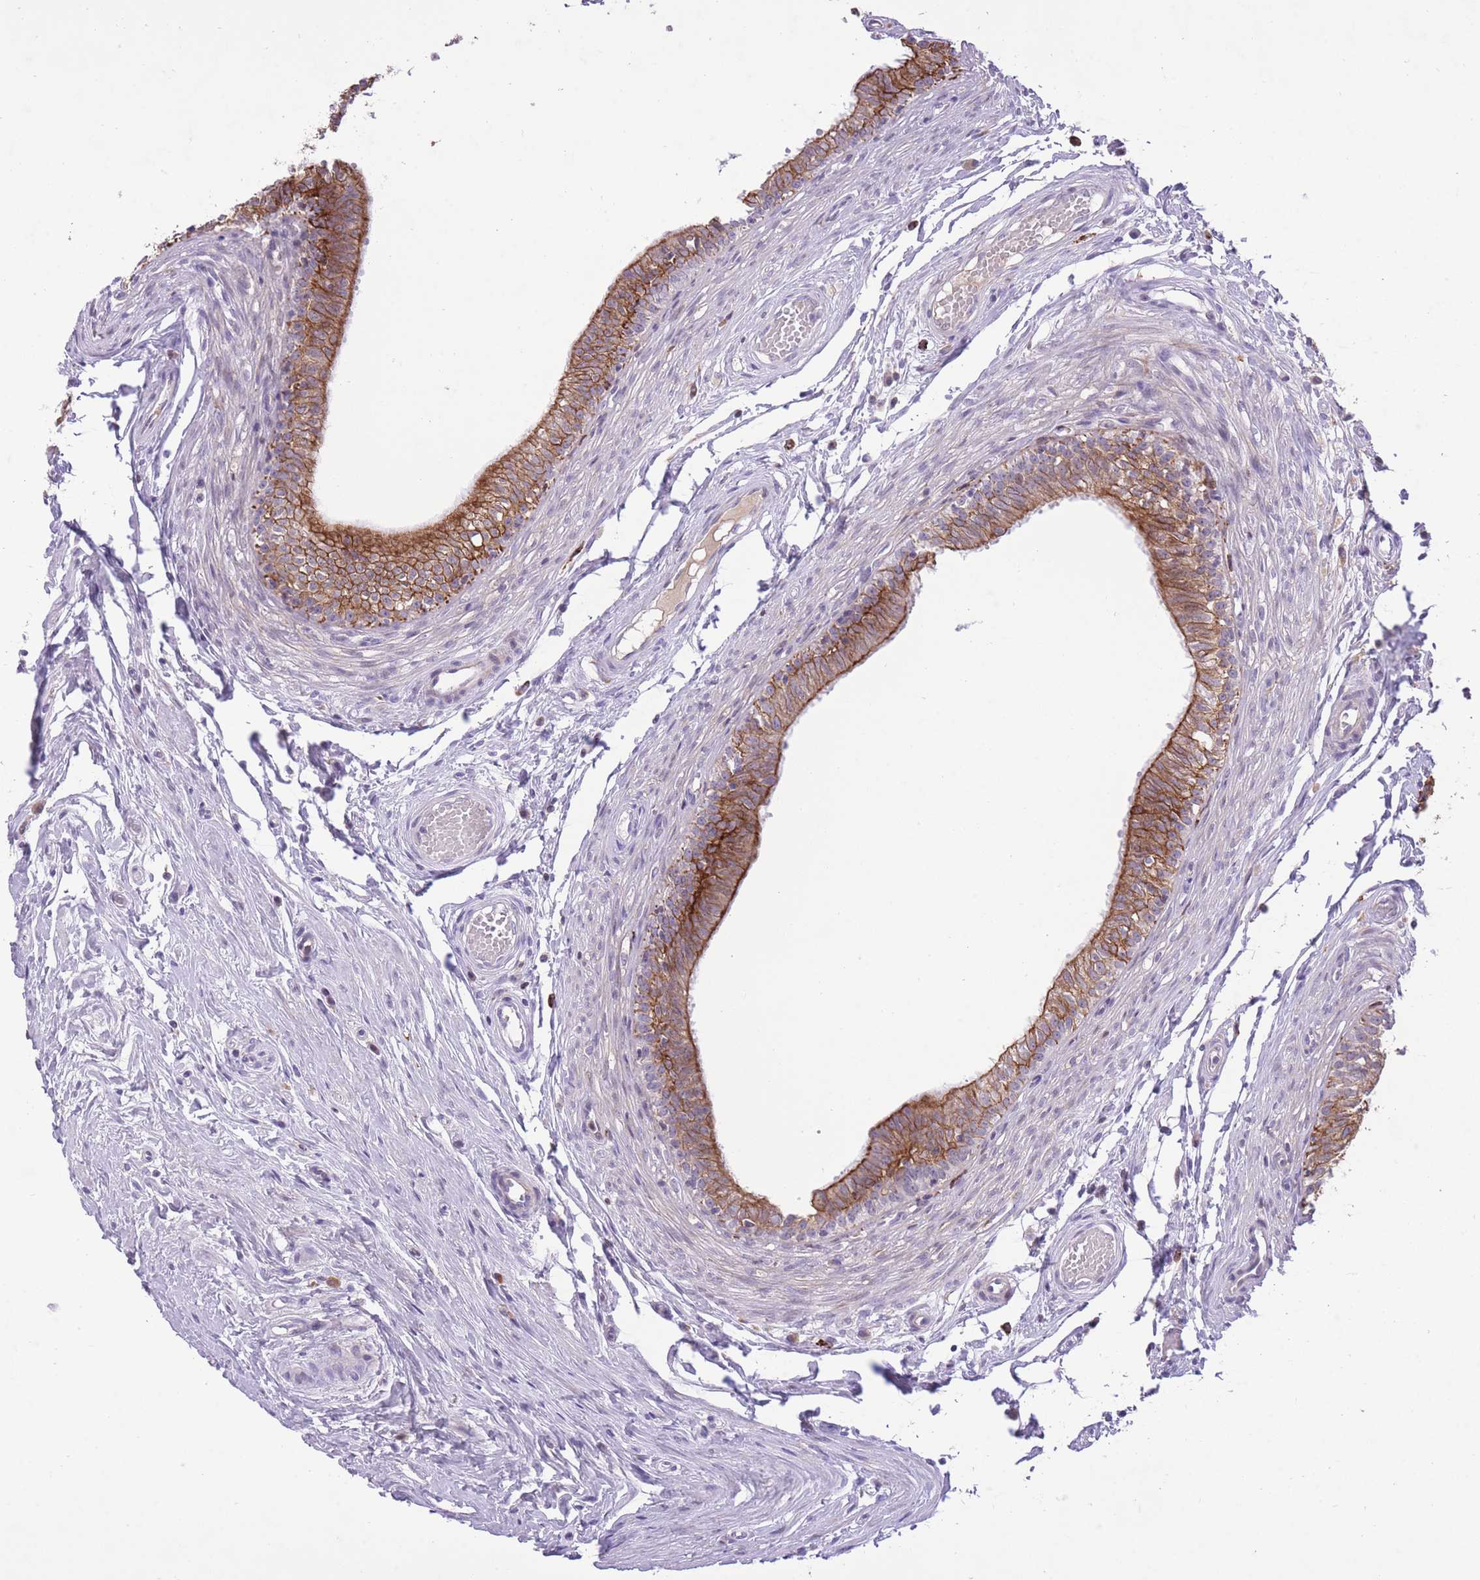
{"staining": {"intensity": "moderate", "quantity": ">75%", "location": "cytoplasmic/membranous"}, "tissue": "epididymis", "cell_type": "Glandular cells", "image_type": "normal", "snomed": [{"axis": "morphology", "description": "Normal tissue, NOS"}, {"axis": "topography", "description": "Epididymis, spermatic cord, NOS"}], "caption": "Glandular cells demonstrate moderate cytoplasmic/membranous expression in approximately >75% of cells in normal epididymis. The protein is shown in brown color, while the nuclei are stained blue.", "gene": "MEIS3", "patient": {"sex": "male", "age": 22}}